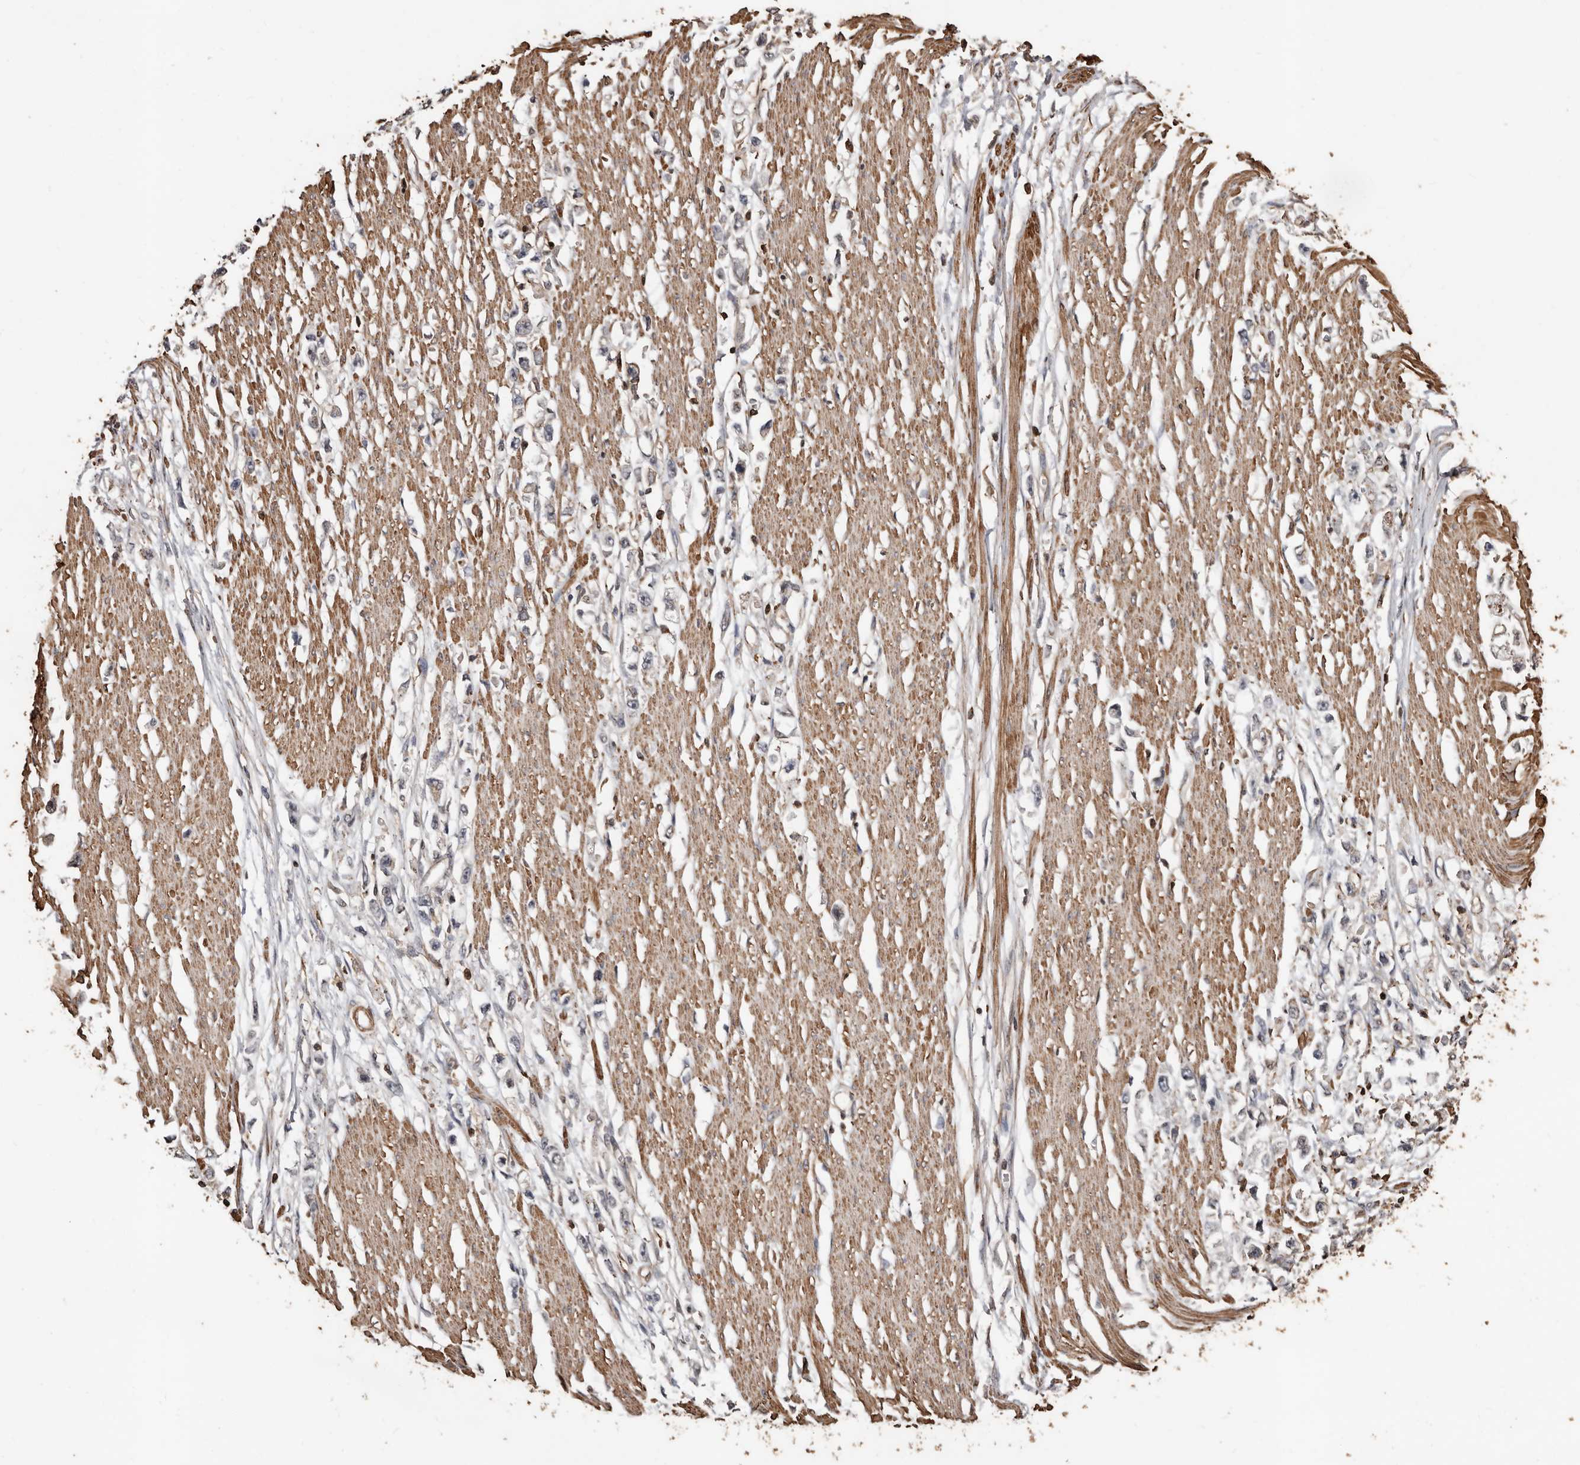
{"staining": {"intensity": "negative", "quantity": "none", "location": "none"}, "tissue": "stomach cancer", "cell_type": "Tumor cells", "image_type": "cancer", "snomed": [{"axis": "morphology", "description": "Adenocarcinoma, NOS"}, {"axis": "topography", "description": "Stomach"}], "caption": "Histopathology image shows no protein expression in tumor cells of stomach adenocarcinoma tissue. (DAB (3,3'-diaminobenzidine) immunohistochemistry (IHC), high magnification).", "gene": "GSK3A", "patient": {"sex": "female", "age": 59}}